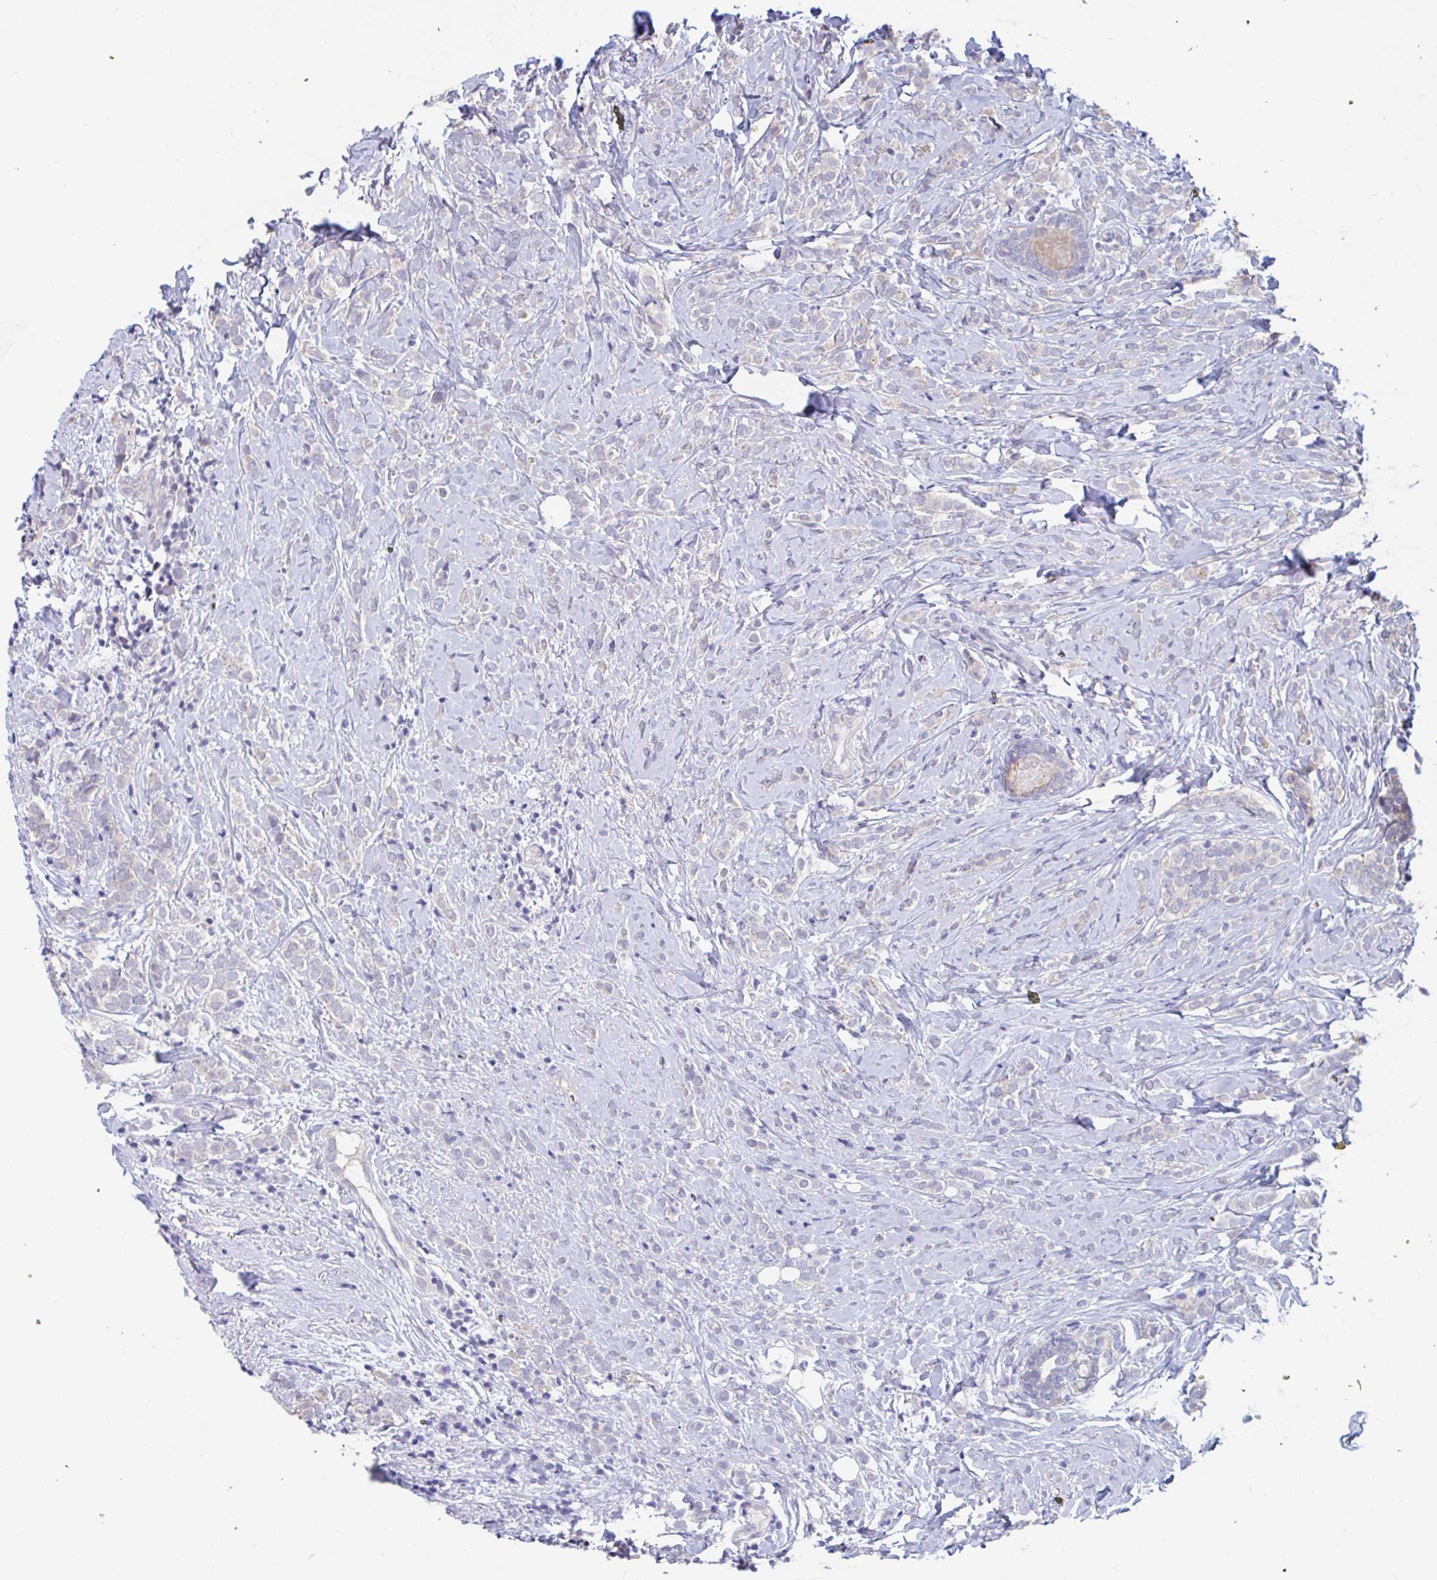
{"staining": {"intensity": "negative", "quantity": "none", "location": "none"}, "tissue": "breast cancer", "cell_type": "Tumor cells", "image_type": "cancer", "snomed": [{"axis": "morphology", "description": "Lobular carcinoma"}, {"axis": "topography", "description": "Breast"}], "caption": "This is a micrograph of immunohistochemistry (IHC) staining of breast lobular carcinoma, which shows no expression in tumor cells.", "gene": "UNKL", "patient": {"sex": "female", "age": 49}}